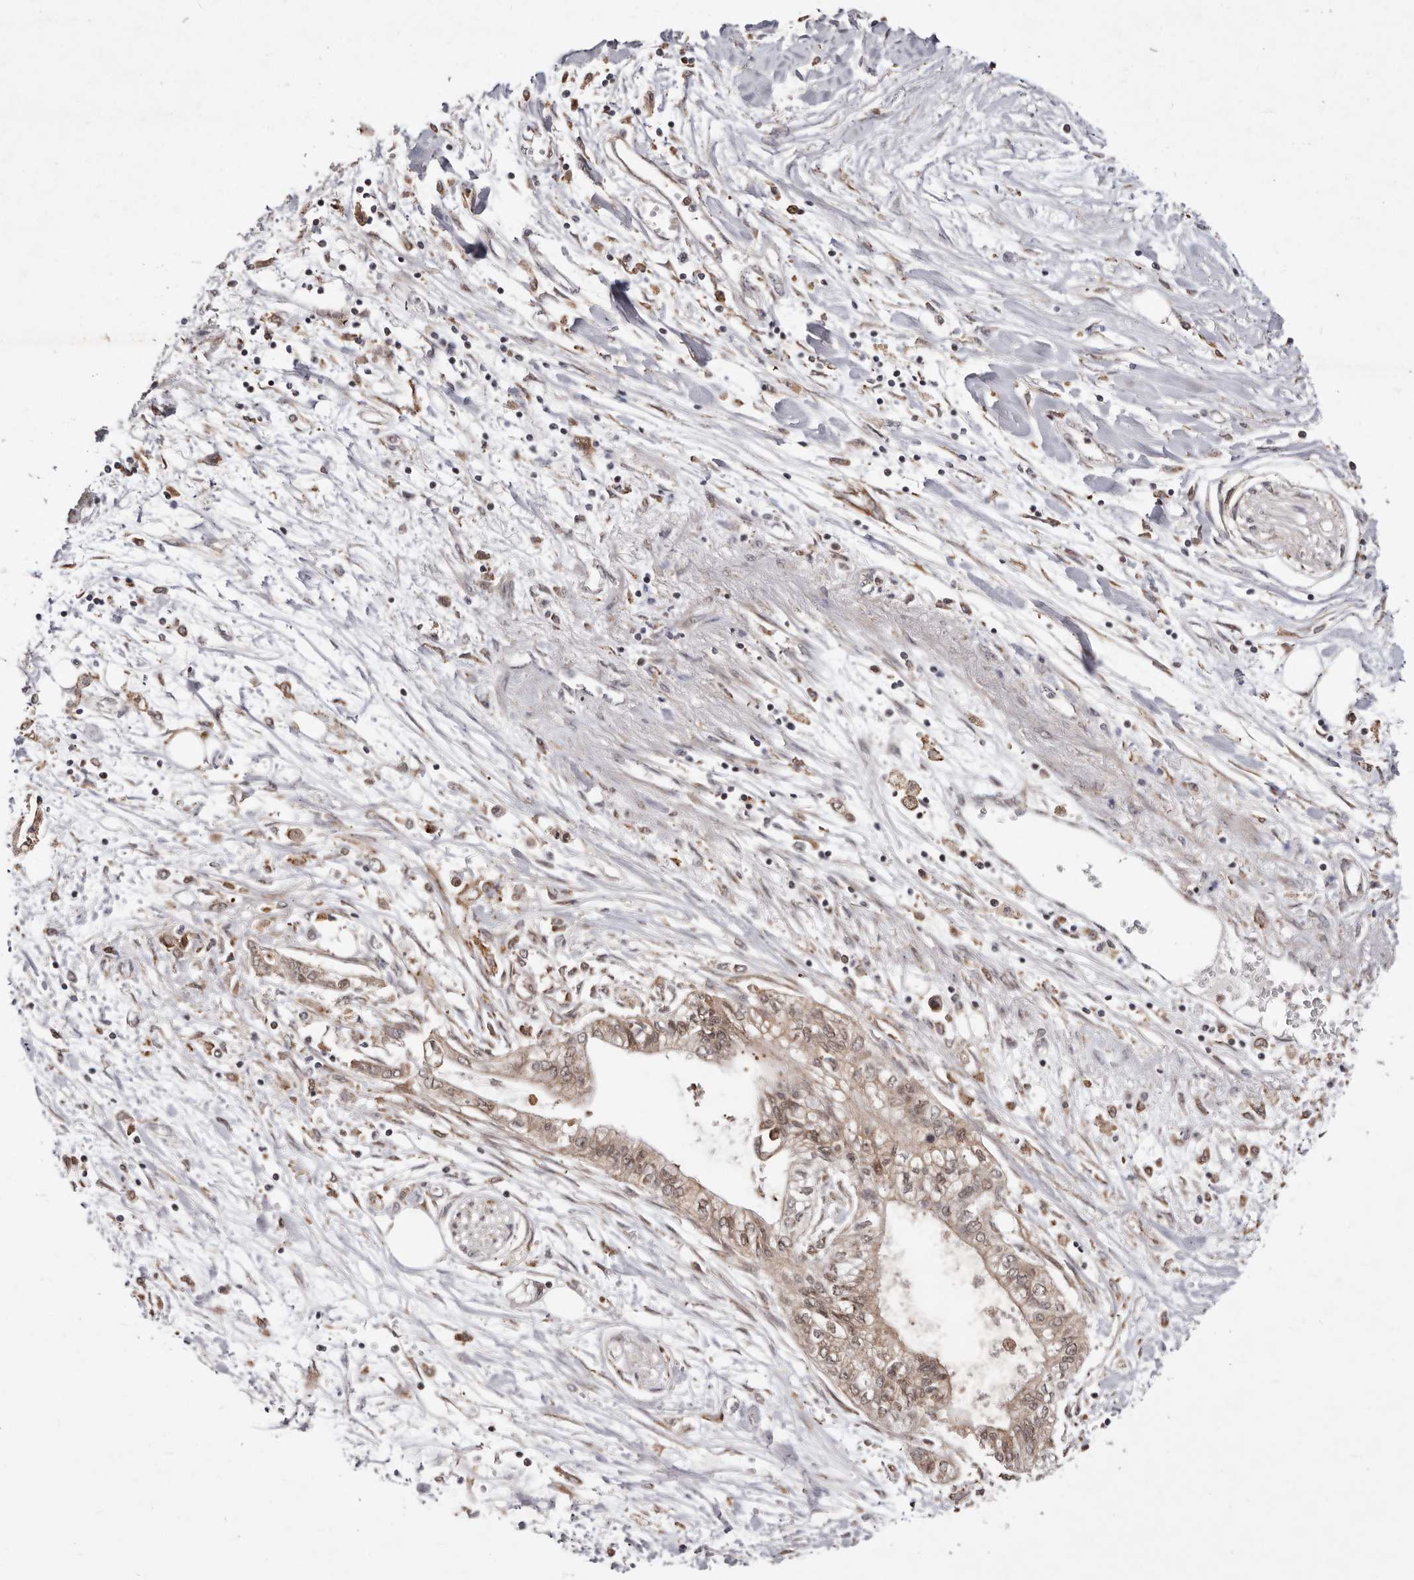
{"staining": {"intensity": "weak", "quantity": "<25%", "location": "cytoplasmic/membranous,nuclear"}, "tissue": "pancreatic cancer", "cell_type": "Tumor cells", "image_type": "cancer", "snomed": [{"axis": "morphology", "description": "Adenocarcinoma, NOS"}, {"axis": "topography", "description": "Pancreas"}], "caption": "DAB (3,3'-diaminobenzidine) immunohistochemical staining of pancreatic adenocarcinoma exhibits no significant staining in tumor cells.", "gene": "RRM2B", "patient": {"sex": "female", "age": 77}}